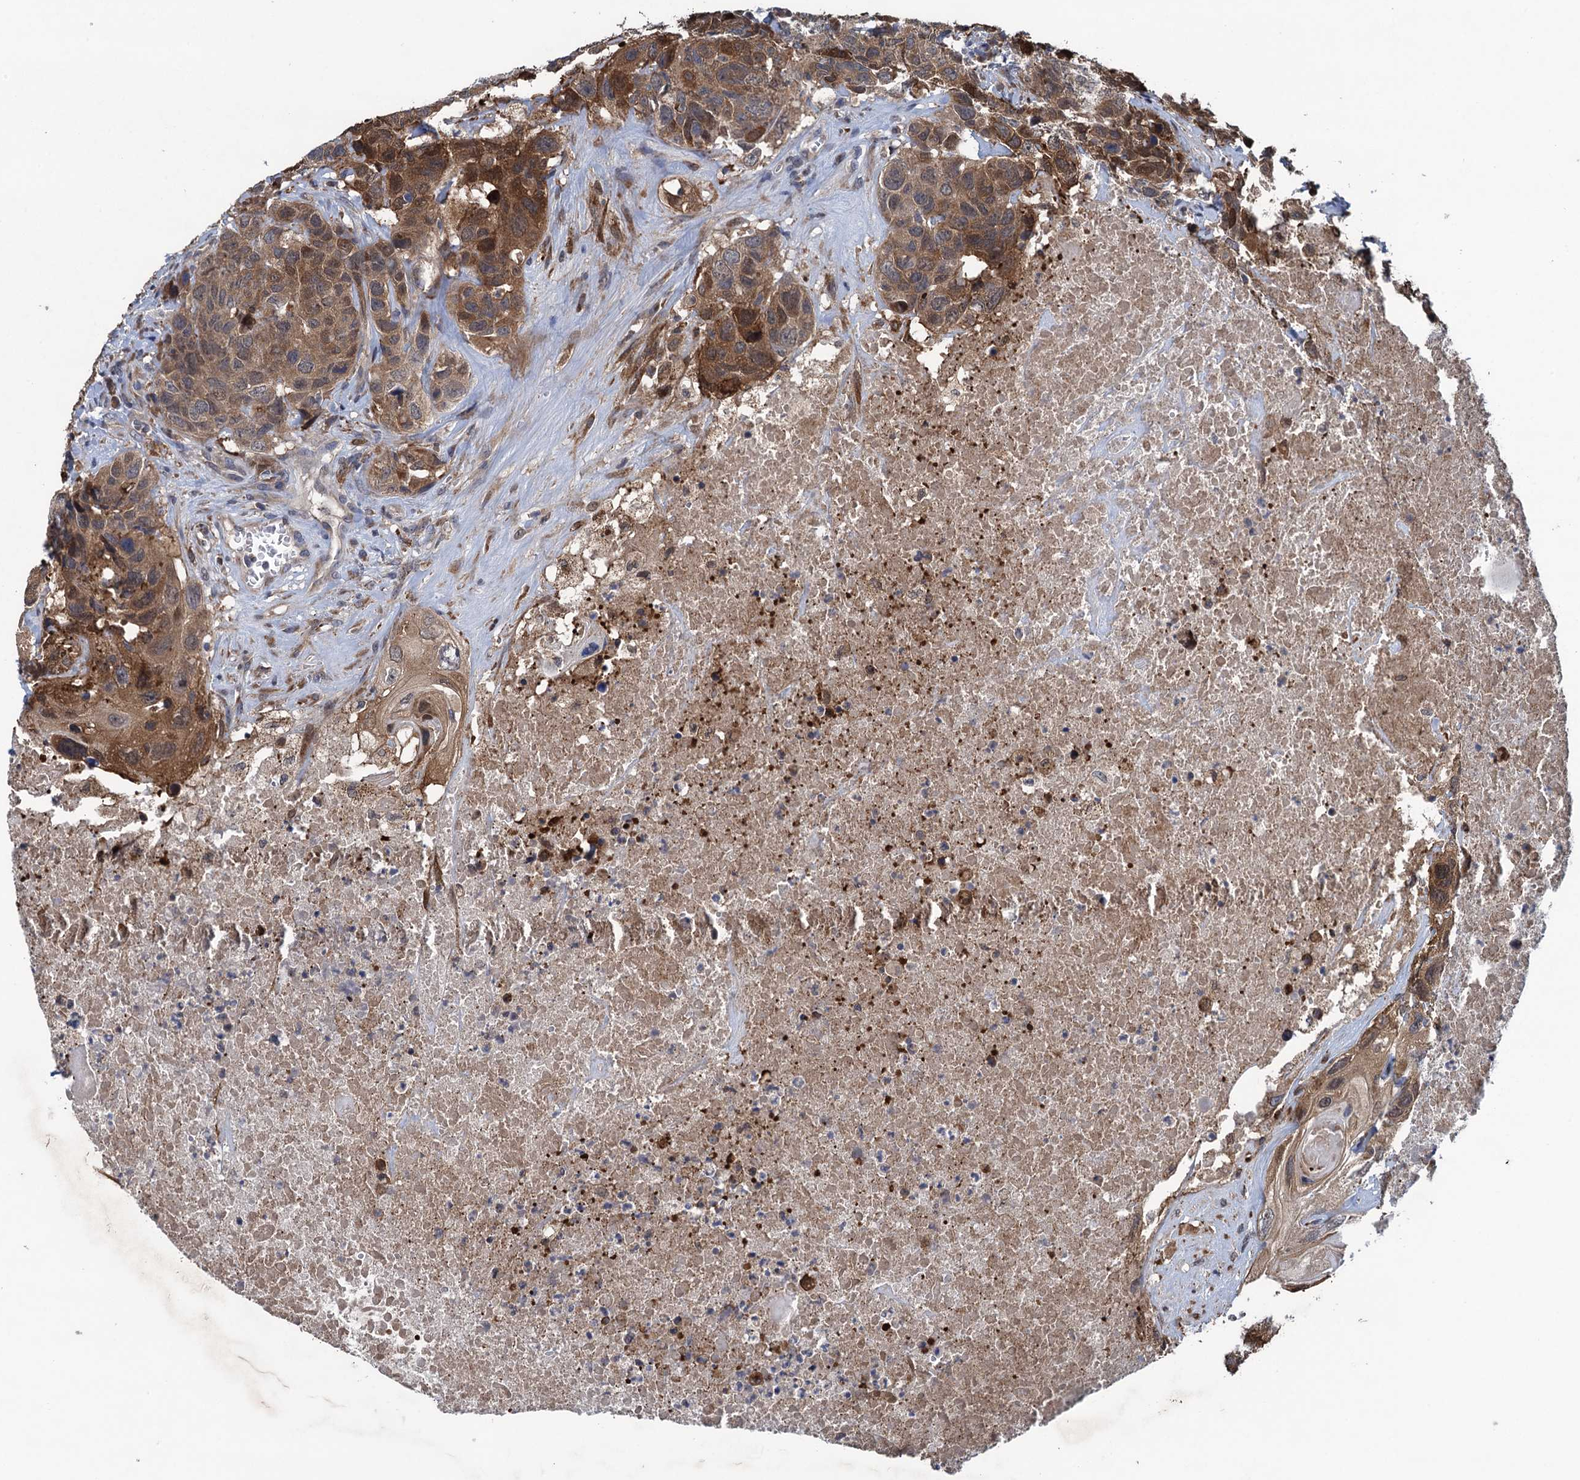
{"staining": {"intensity": "moderate", "quantity": ">75%", "location": "cytoplasmic/membranous"}, "tissue": "head and neck cancer", "cell_type": "Tumor cells", "image_type": "cancer", "snomed": [{"axis": "morphology", "description": "Squamous cell carcinoma, NOS"}, {"axis": "topography", "description": "Head-Neck"}], "caption": "High-power microscopy captured an immunohistochemistry (IHC) histopathology image of head and neck squamous cell carcinoma, revealing moderate cytoplasmic/membranous expression in approximately >75% of tumor cells.", "gene": "CNTN5", "patient": {"sex": "male", "age": 66}}